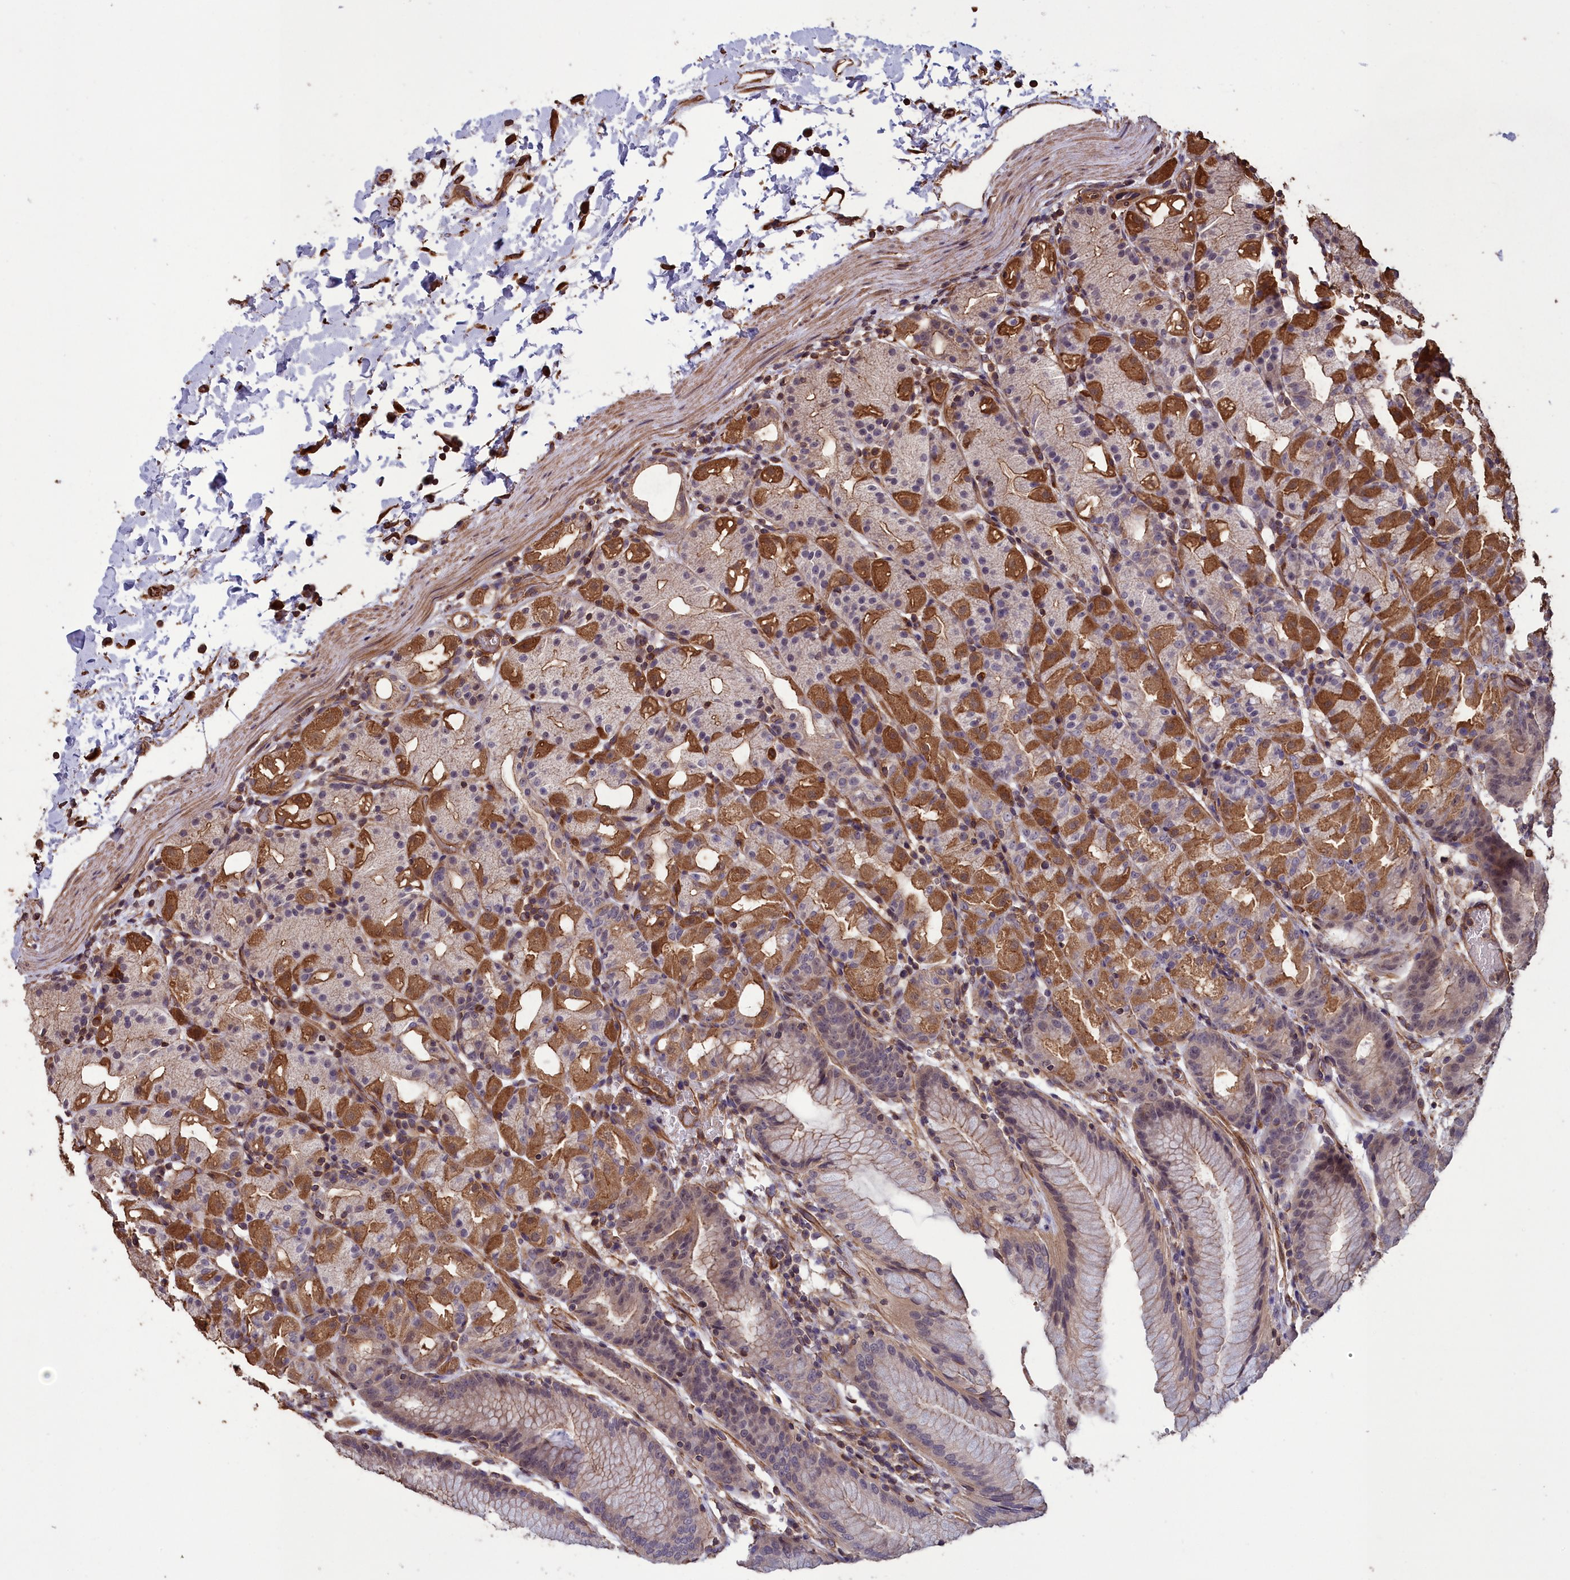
{"staining": {"intensity": "moderate", "quantity": "25%-75%", "location": "cytoplasmic/membranous,nuclear"}, "tissue": "stomach", "cell_type": "Glandular cells", "image_type": "normal", "snomed": [{"axis": "morphology", "description": "Normal tissue, NOS"}, {"axis": "topography", "description": "Stomach, upper"}], "caption": "This is a photomicrograph of immunohistochemistry (IHC) staining of unremarkable stomach, which shows moderate expression in the cytoplasmic/membranous,nuclear of glandular cells.", "gene": "DAPK3", "patient": {"sex": "male", "age": 48}}